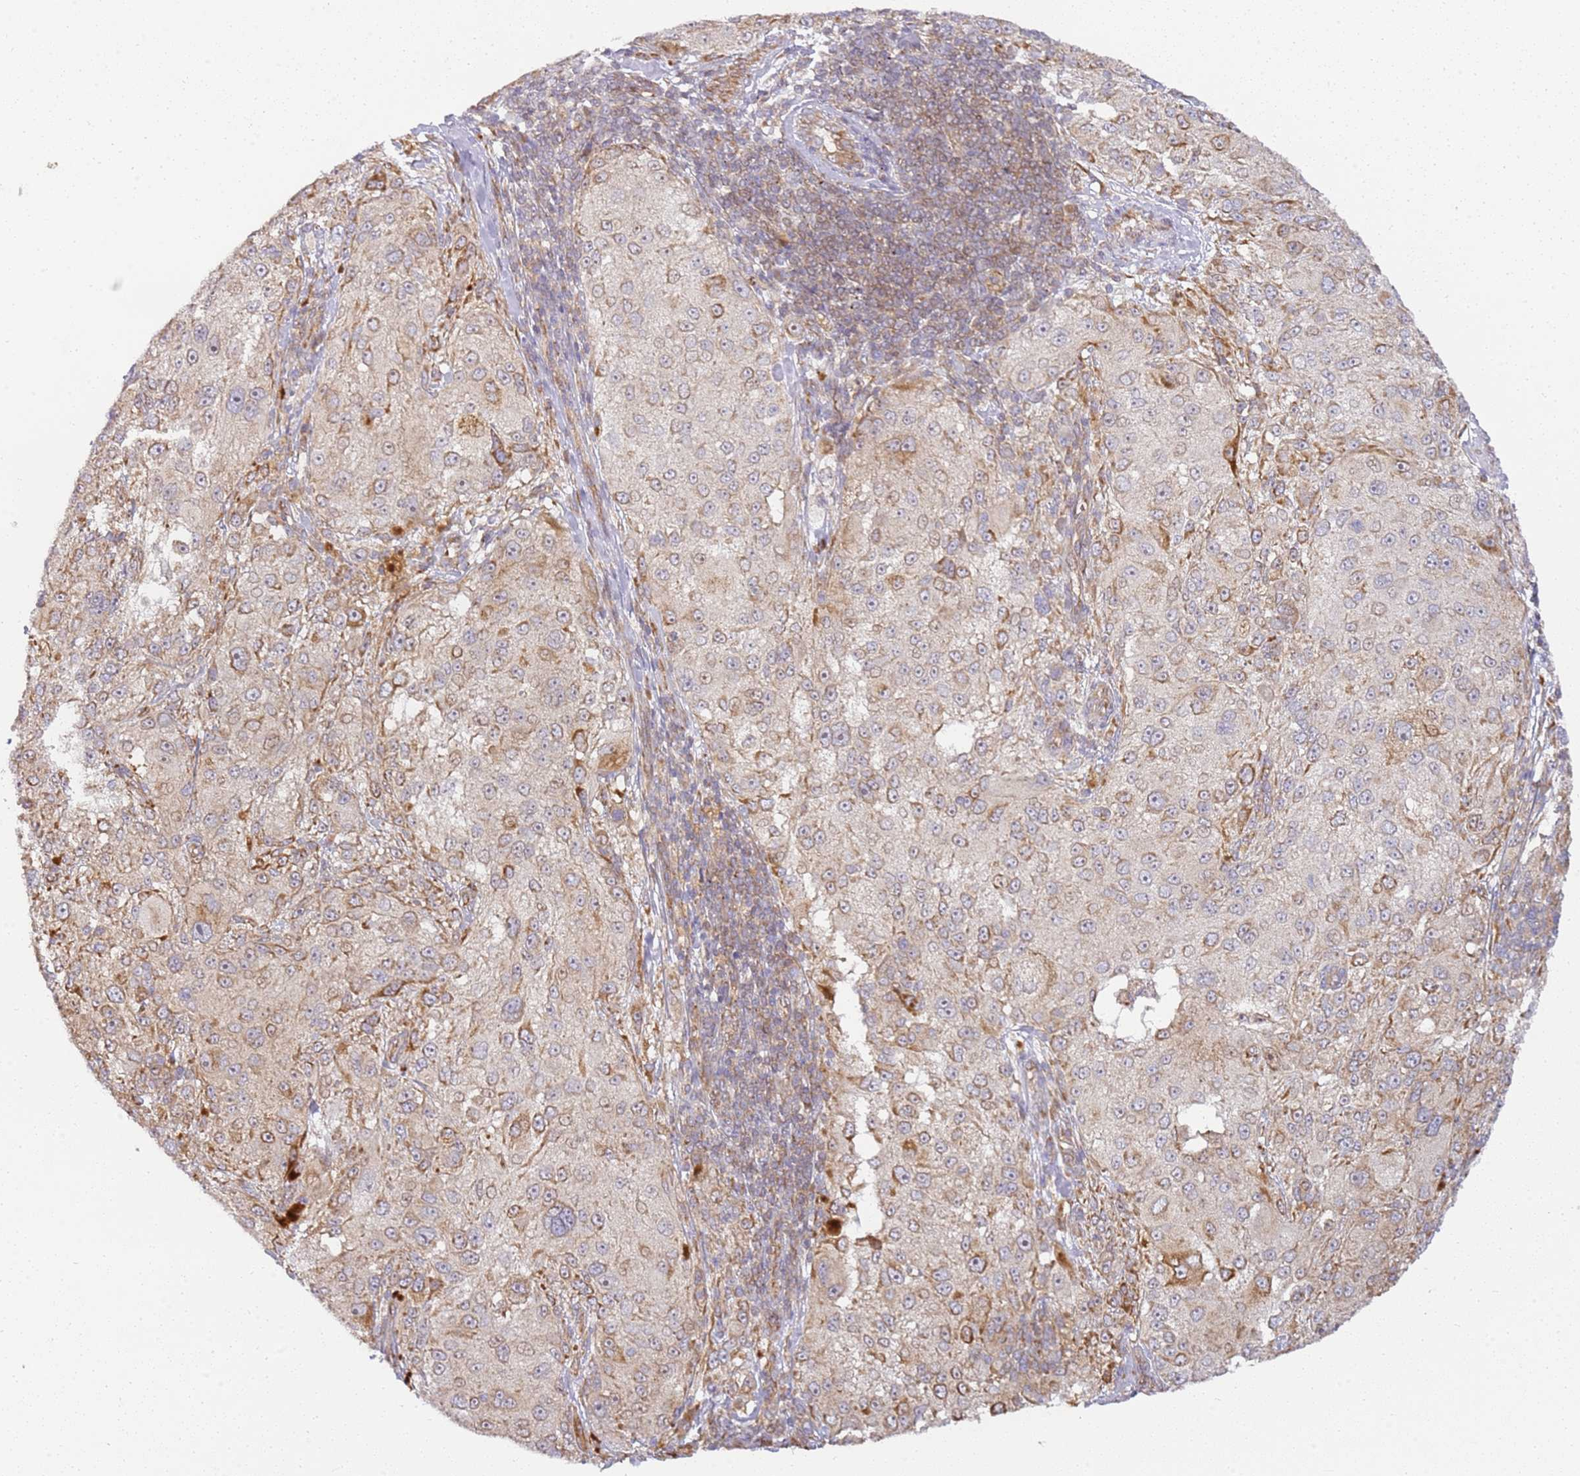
{"staining": {"intensity": "moderate", "quantity": "<25%", "location": "cytoplasmic/membranous"}, "tissue": "melanoma", "cell_type": "Tumor cells", "image_type": "cancer", "snomed": [{"axis": "morphology", "description": "Necrosis, NOS"}, {"axis": "morphology", "description": "Malignant melanoma, NOS"}, {"axis": "topography", "description": "Skin"}], "caption": "Protein staining shows moderate cytoplasmic/membranous positivity in about <25% of tumor cells in malignant melanoma.", "gene": "GRAP", "patient": {"sex": "female", "age": 87}}